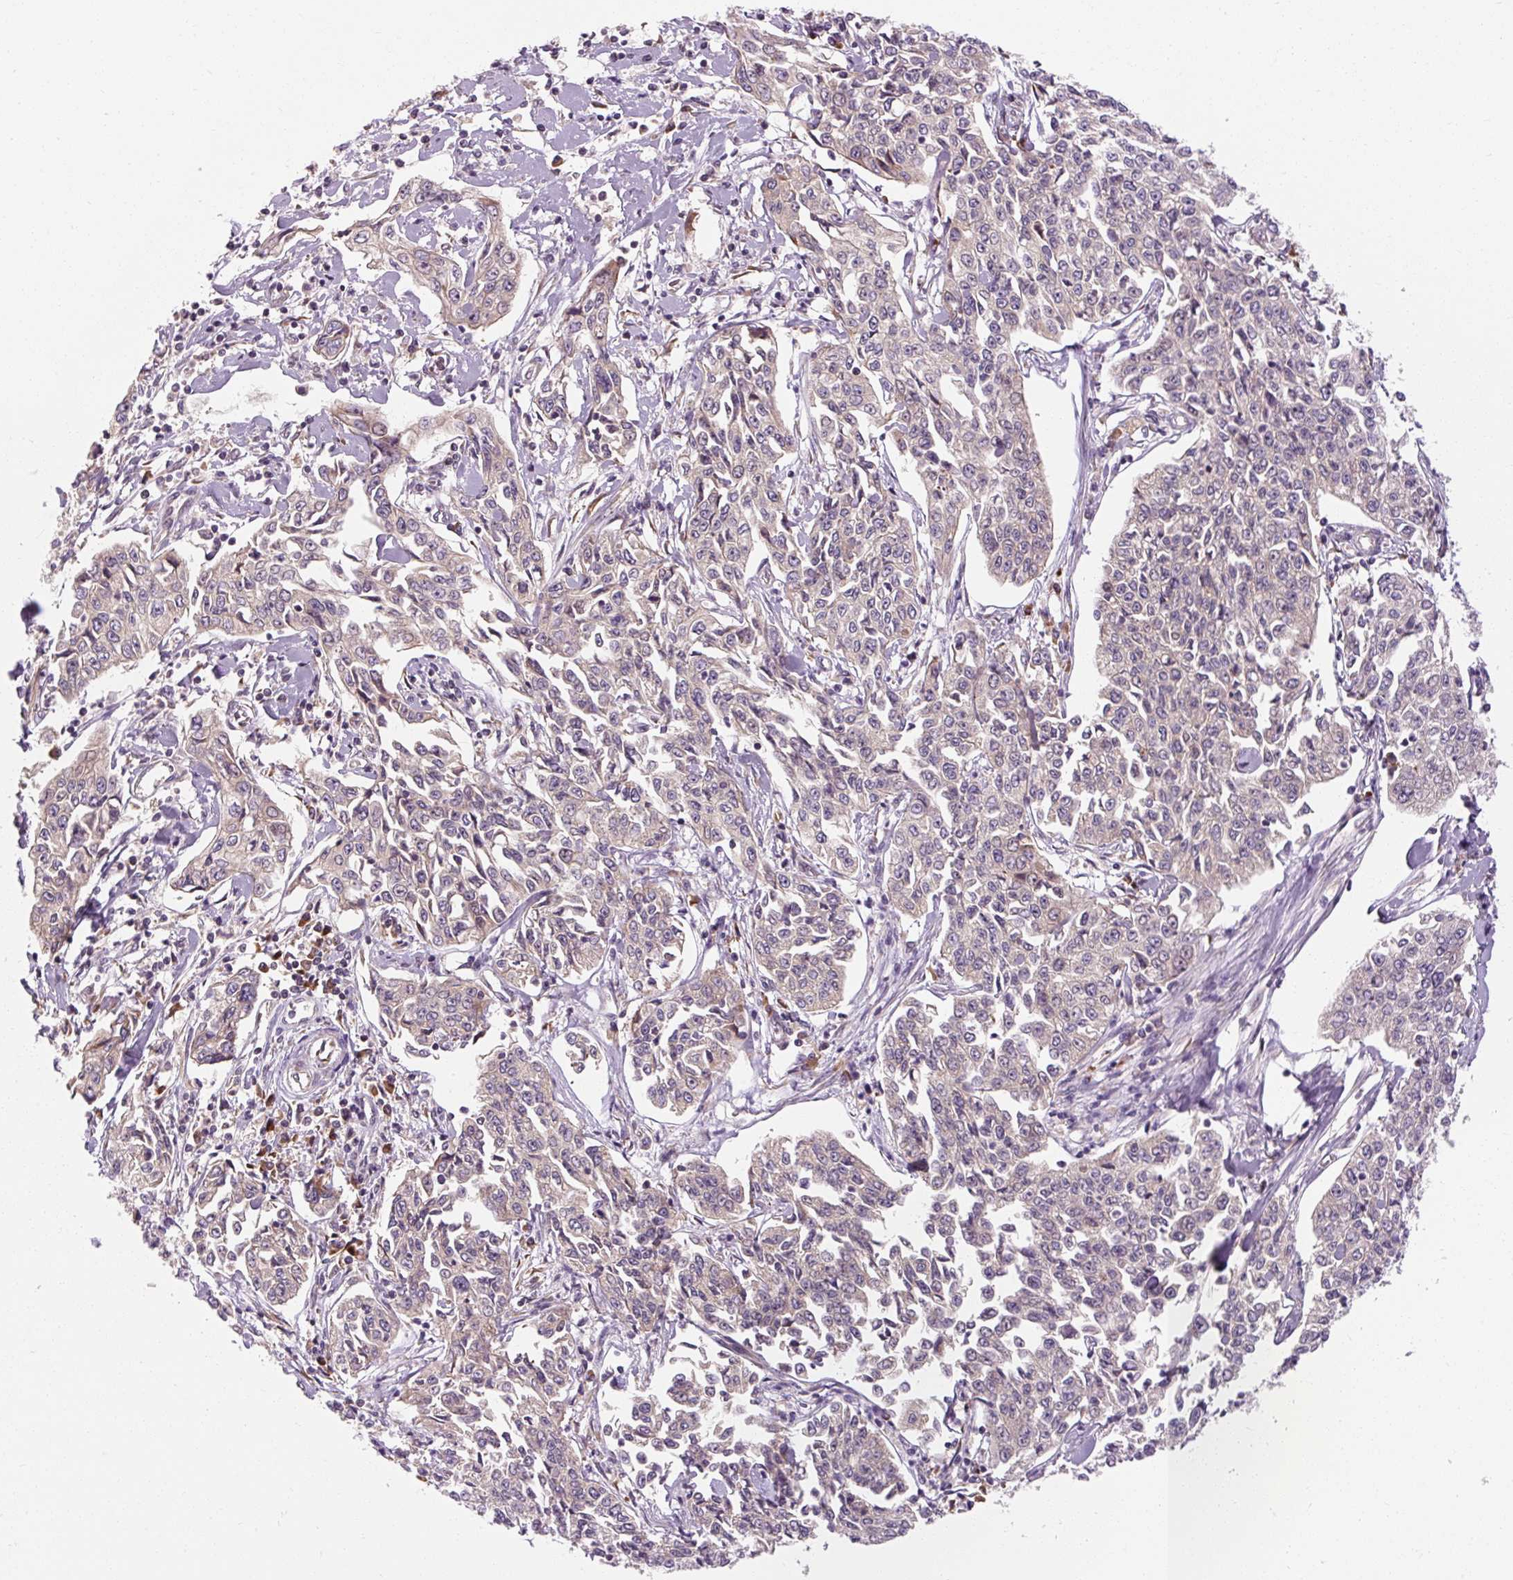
{"staining": {"intensity": "weak", "quantity": "25%-75%", "location": "cytoplasmic/membranous"}, "tissue": "cervical cancer", "cell_type": "Tumor cells", "image_type": "cancer", "snomed": [{"axis": "morphology", "description": "Squamous cell carcinoma, NOS"}, {"axis": "topography", "description": "Cervix"}], "caption": "Brown immunohistochemical staining in human squamous cell carcinoma (cervical) demonstrates weak cytoplasmic/membranous positivity in about 25%-75% of tumor cells.", "gene": "PRSS48", "patient": {"sex": "female", "age": 35}}